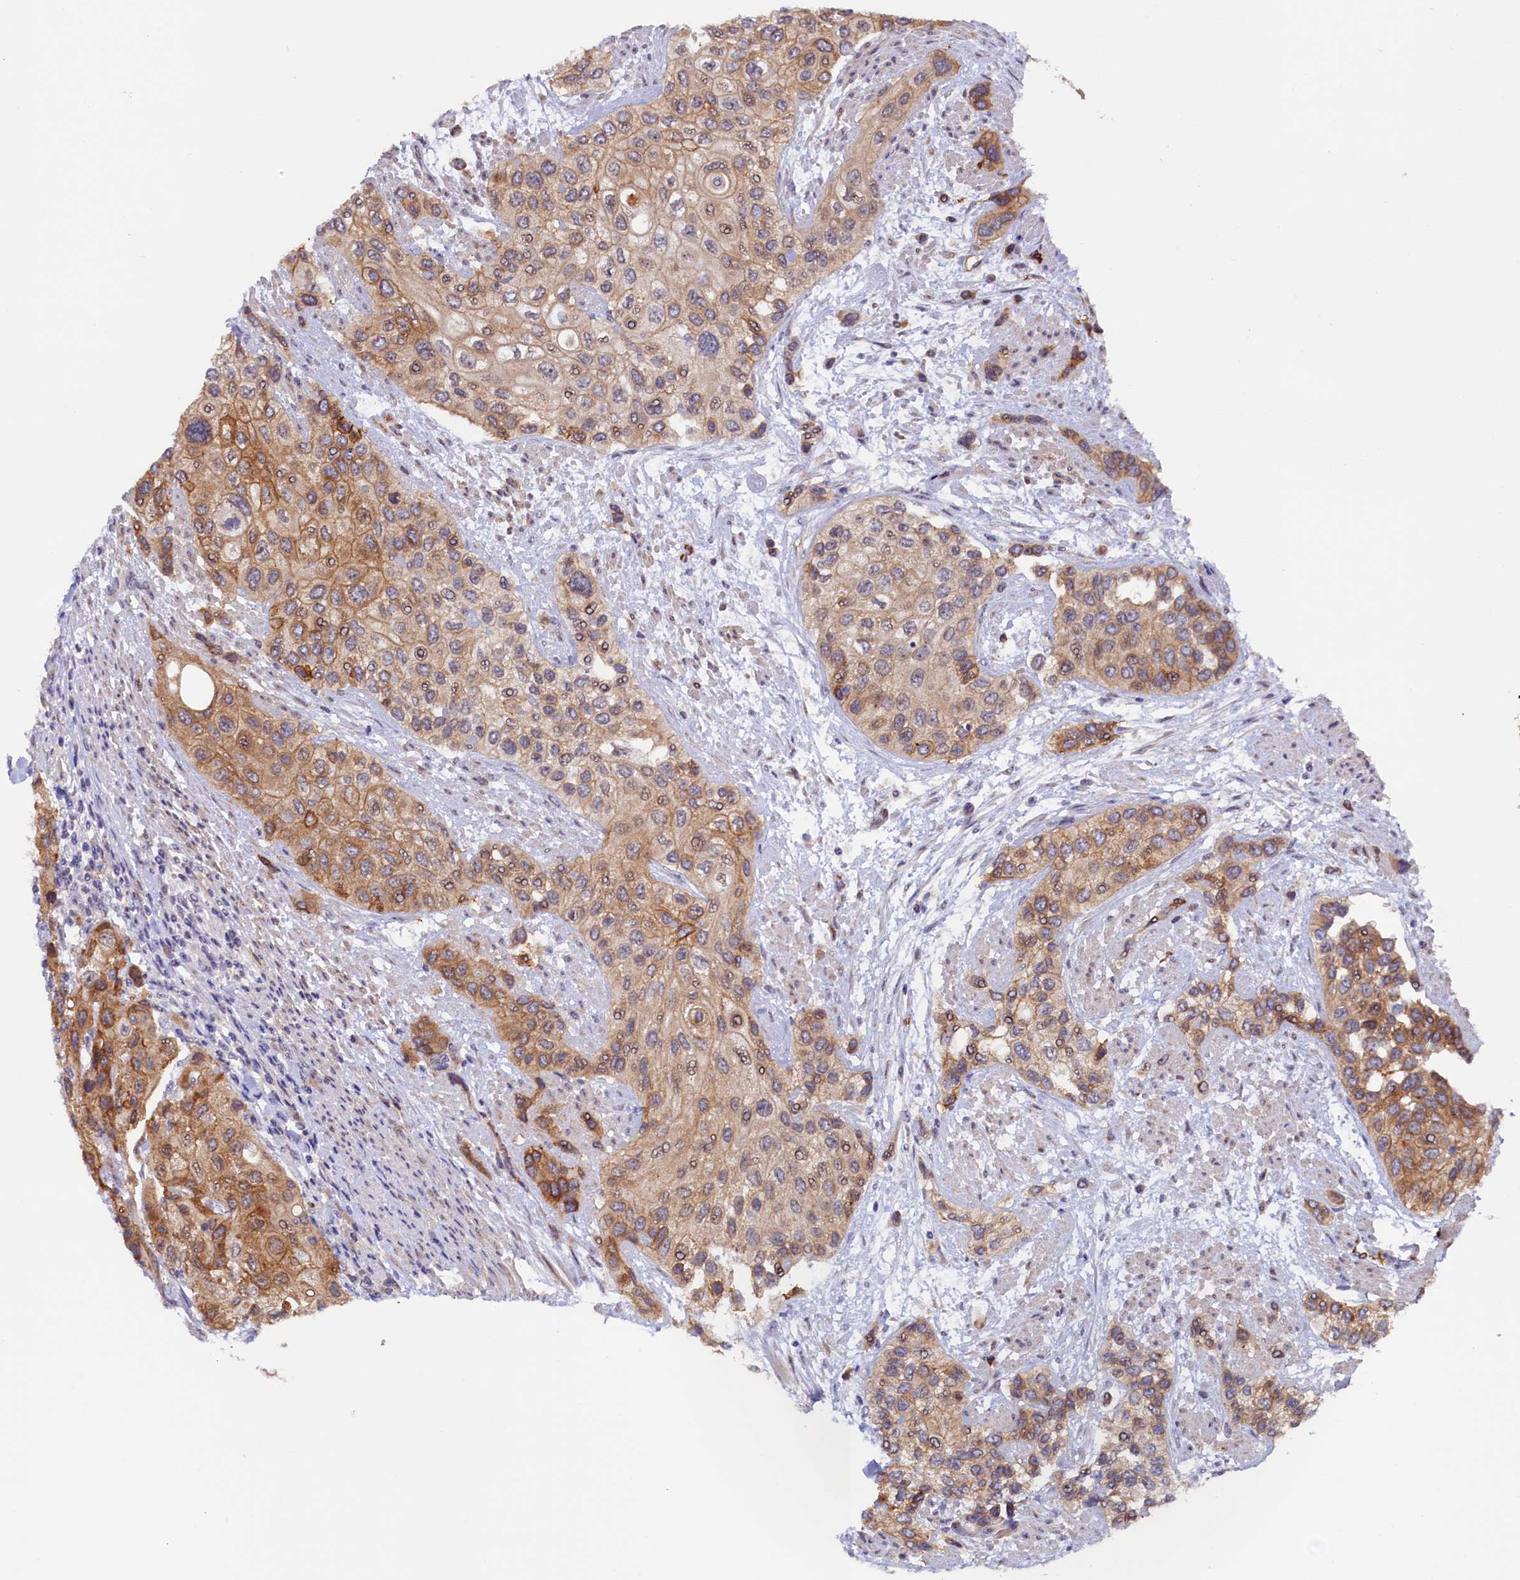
{"staining": {"intensity": "moderate", "quantity": ">75%", "location": "cytoplasmic/membranous"}, "tissue": "urothelial cancer", "cell_type": "Tumor cells", "image_type": "cancer", "snomed": [{"axis": "morphology", "description": "Normal tissue, NOS"}, {"axis": "morphology", "description": "Urothelial carcinoma, High grade"}, {"axis": "topography", "description": "Vascular tissue"}, {"axis": "topography", "description": "Urinary bladder"}], "caption": "Tumor cells show moderate cytoplasmic/membranous expression in about >75% of cells in urothelial cancer.", "gene": "PACSIN3", "patient": {"sex": "female", "age": 56}}